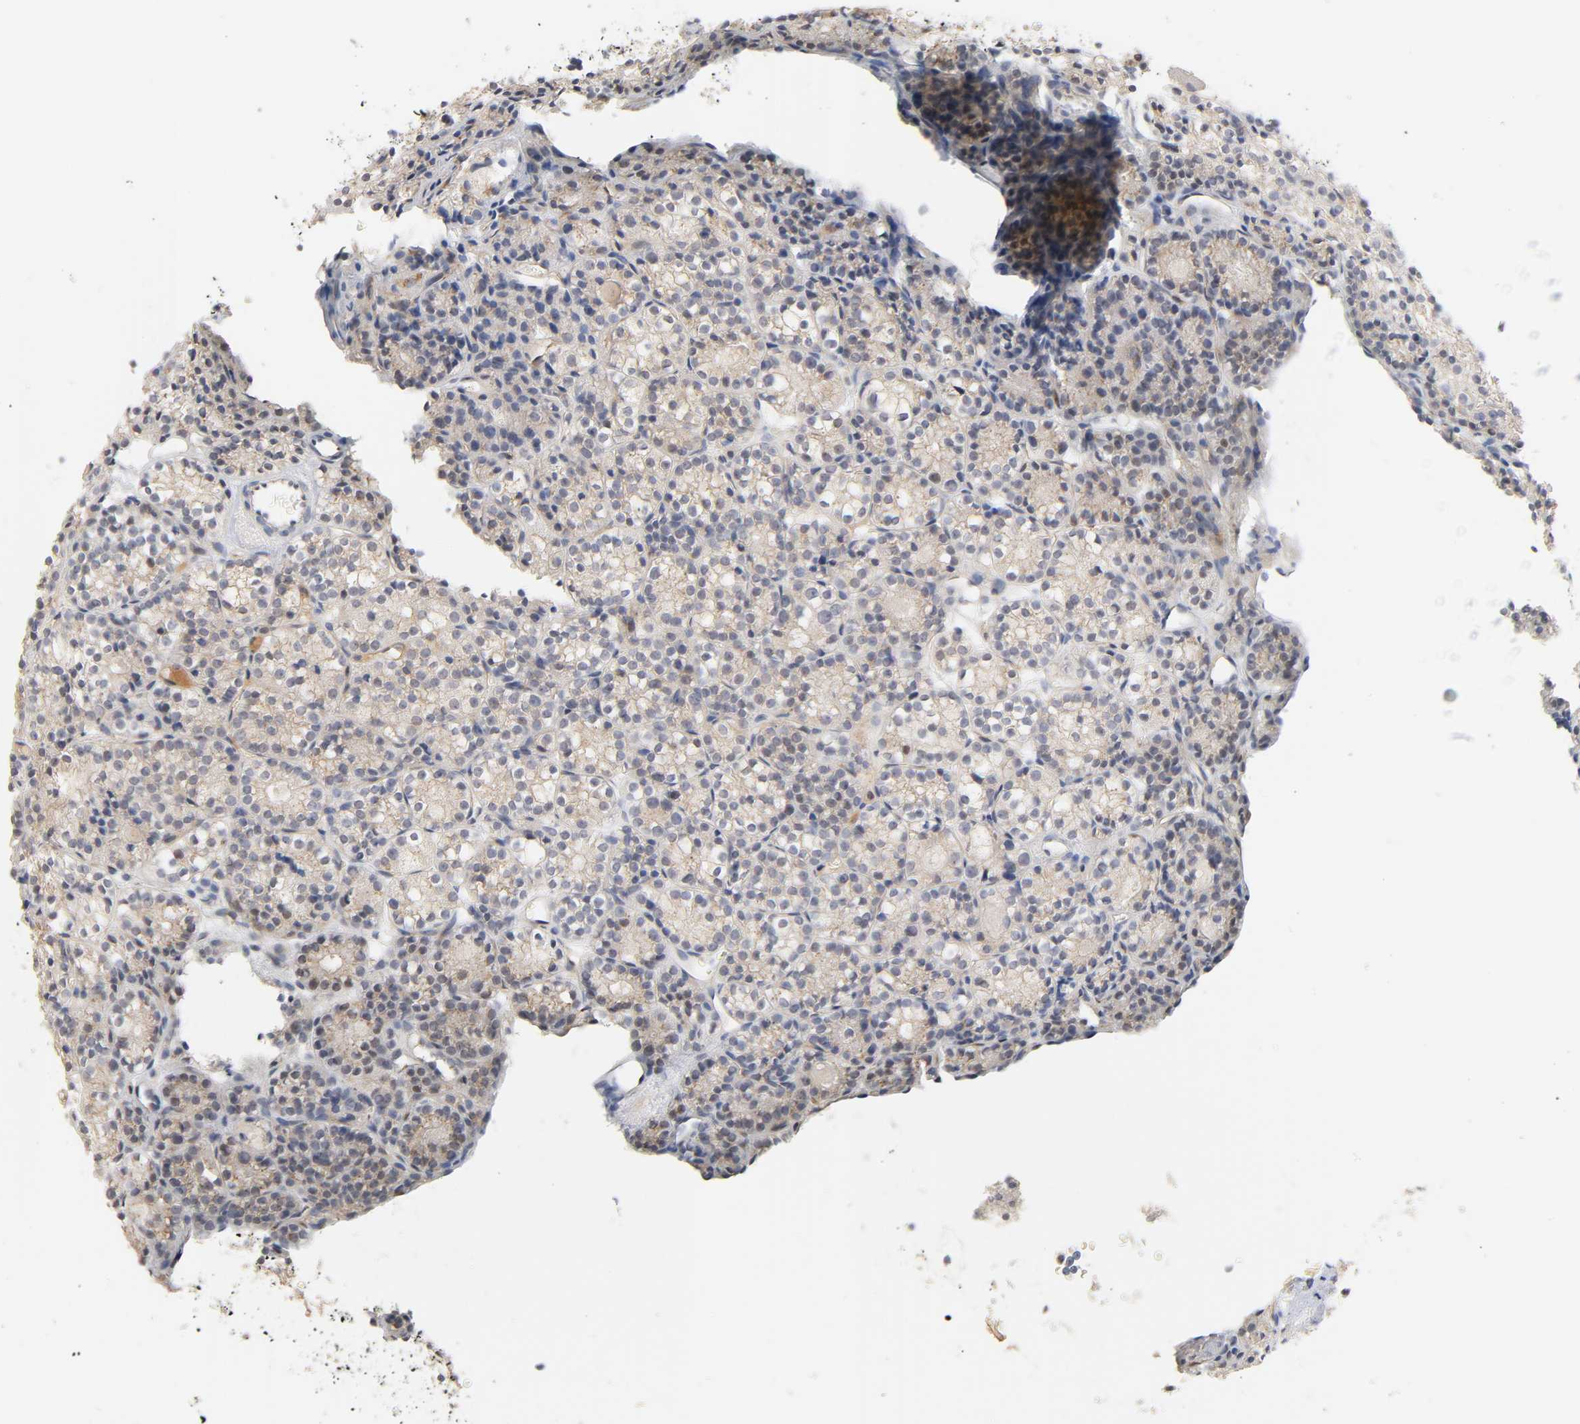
{"staining": {"intensity": "weak", "quantity": ">75%", "location": "cytoplasmic/membranous"}, "tissue": "parathyroid gland", "cell_type": "Glandular cells", "image_type": "normal", "snomed": [{"axis": "morphology", "description": "Normal tissue, NOS"}, {"axis": "topography", "description": "Parathyroid gland"}], "caption": "Immunohistochemistry (IHC) (DAB (3,3'-diaminobenzidine)) staining of normal human parathyroid gland exhibits weak cytoplasmic/membranous protein staining in approximately >75% of glandular cells. The protein of interest is stained brown, and the nuclei are stained in blue (DAB IHC with brightfield microscopy, high magnification).", "gene": "IL18", "patient": {"sex": "female", "age": 64}}